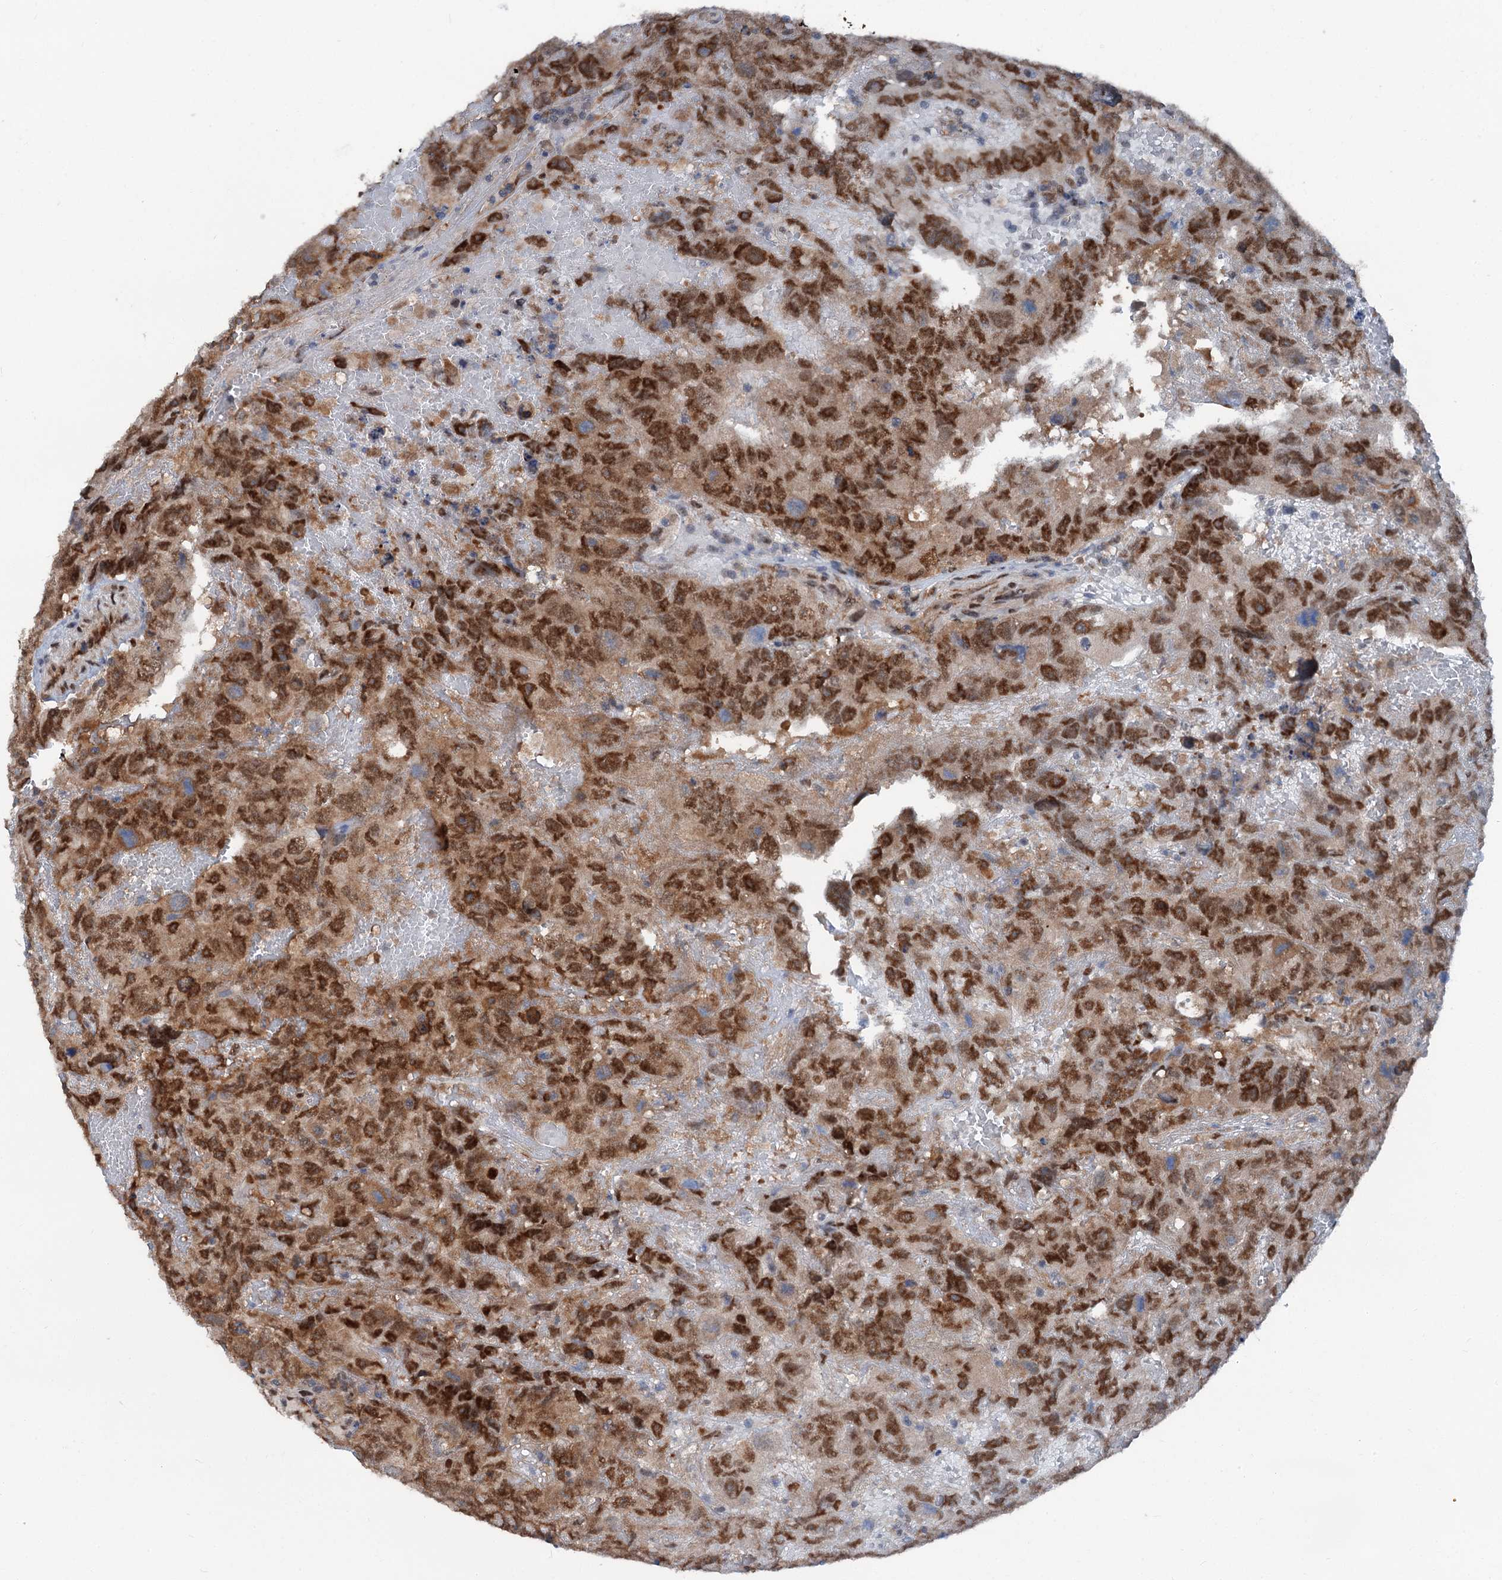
{"staining": {"intensity": "strong", "quantity": ">75%", "location": "cytoplasmic/membranous,nuclear"}, "tissue": "testis cancer", "cell_type": "Tumor cells", "image_type": "cancer", "snomed": [{"axis": "morphology", "description": "Carcinoma, Embryonal, NOS"}, {"axis": "topography", "description": "Testis"}], "caption": "Strong cytoplasmic/membranous and nuclear protein staining is seen in approximately >75% of tumor cells in embryonal carcinoma (testis).", "gene": "PSMD13", "patient": {"sex": "male", "age": 45}}